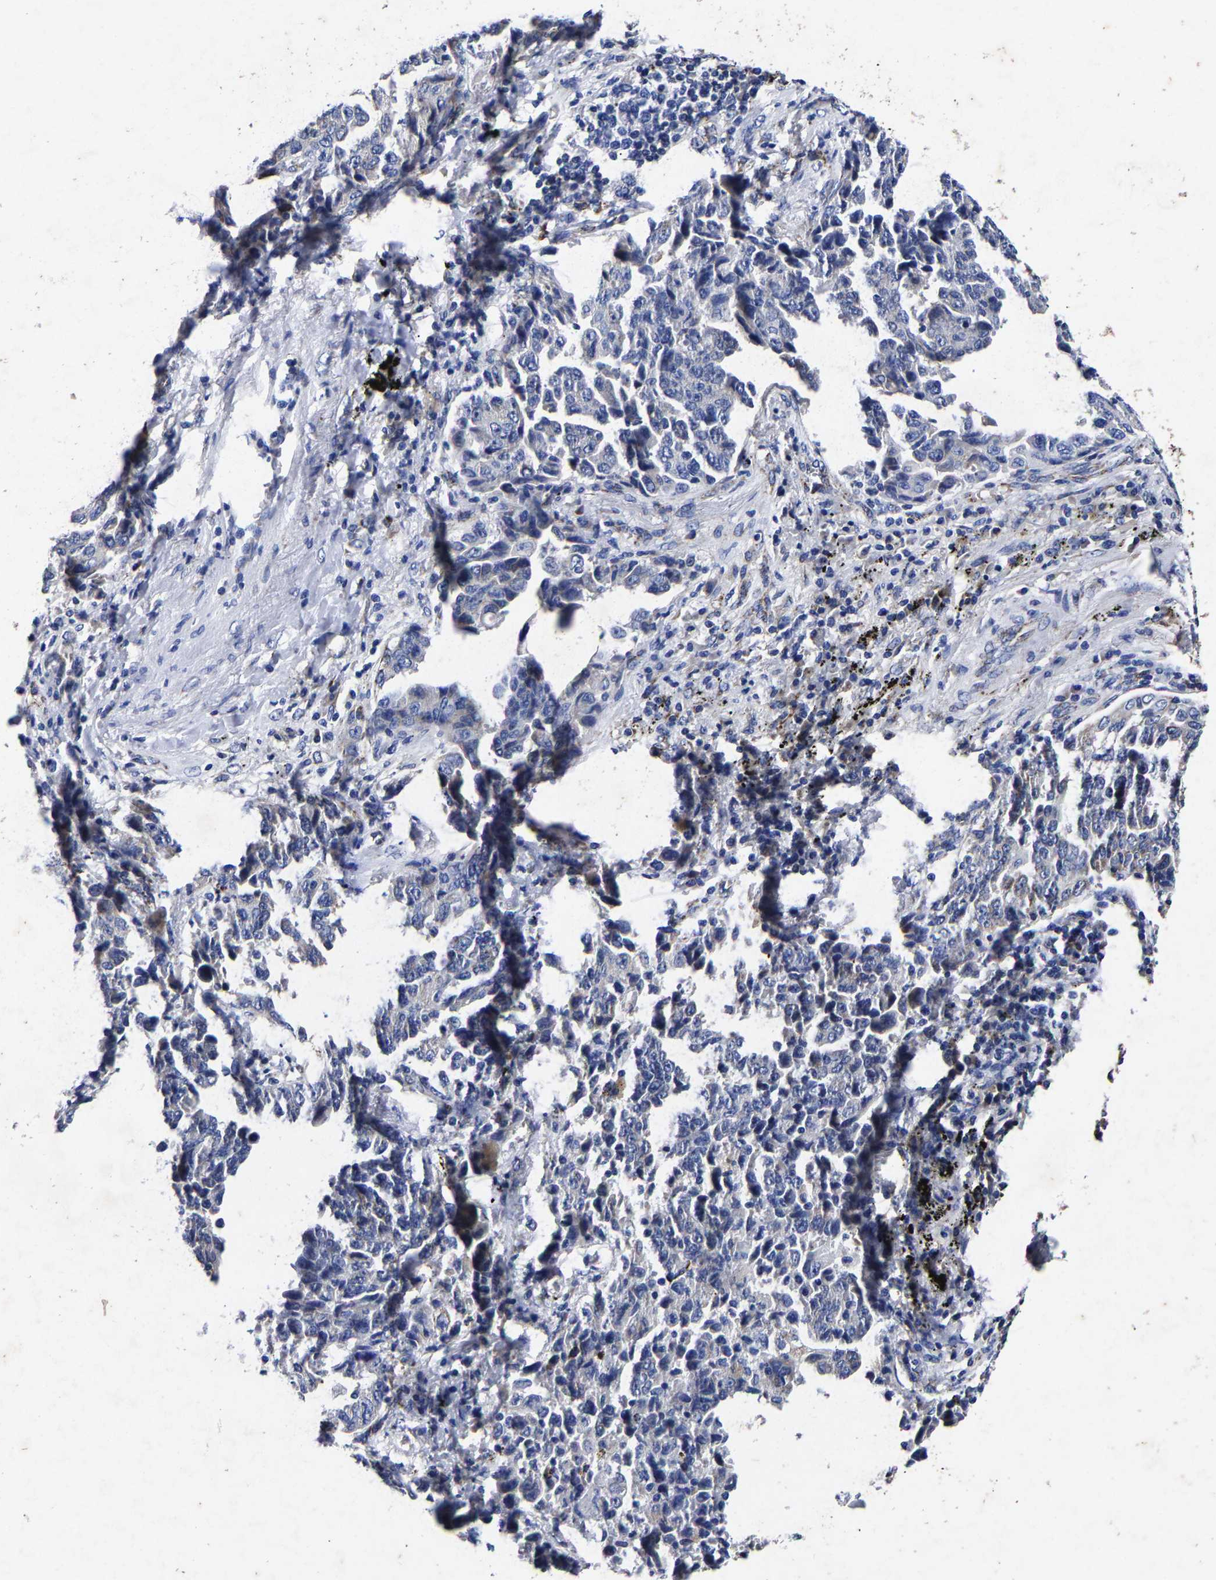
{"staining": {"intensity": "negative", "quantity": "none", "location": "none"}, "tissue": "lung cancer", "cell_type": "Tumor cells", "image_type": "cancer", "snomed": [{"axis": "morphology", "description": "Adenocarcinoma, NOS"}, {"axis": "topography", "description": "Lung"}], "caption": "Tumor cells are negative for protein expression in human lung cancer.", "gene": "AASS", "patient": {"sex": "female", "age": 51}}